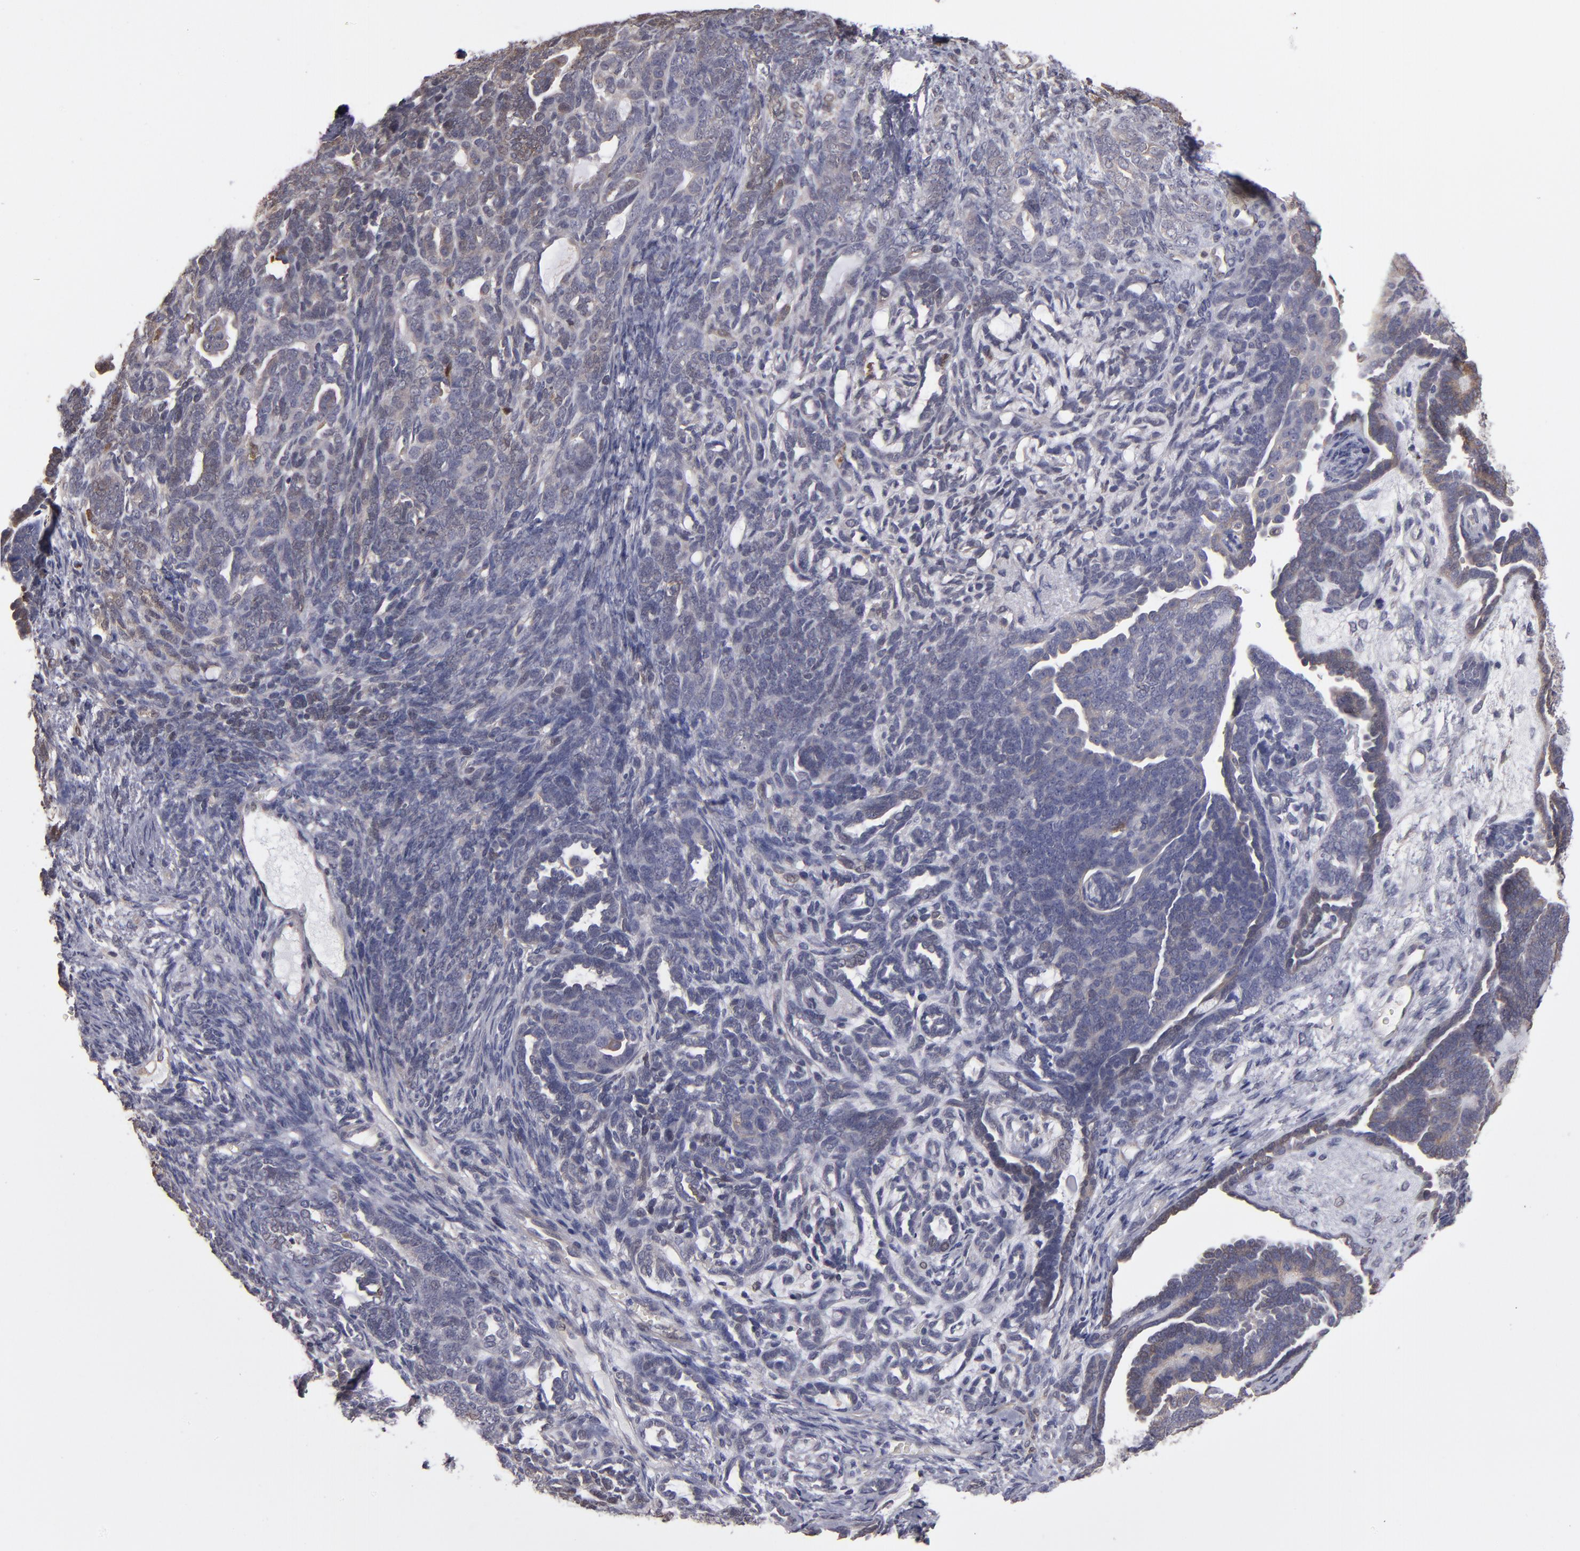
{"staining": {"intensity": "weak", "quantity": ">75%", "location": "cytoplasmic/membranous"}, "tissue": "endometrial cancer", "cell_type": "Tumor cells", "image_type": "cancer", "snomed": [{"axis": "morphology", "description": "Neoplasm, malignant, NOS"}, {"axis": "topography", "description": "Endometrium"}], "caption": "Weak cytoplasmic/membranous expression for a protein is identified in about >75% of tumor cells of endometrial cancer (neoplasm (malignant)) using immunohistochemistry (IHC).", "gene": "NDRG2", "patient": {"sex": "female", "age": 74}}